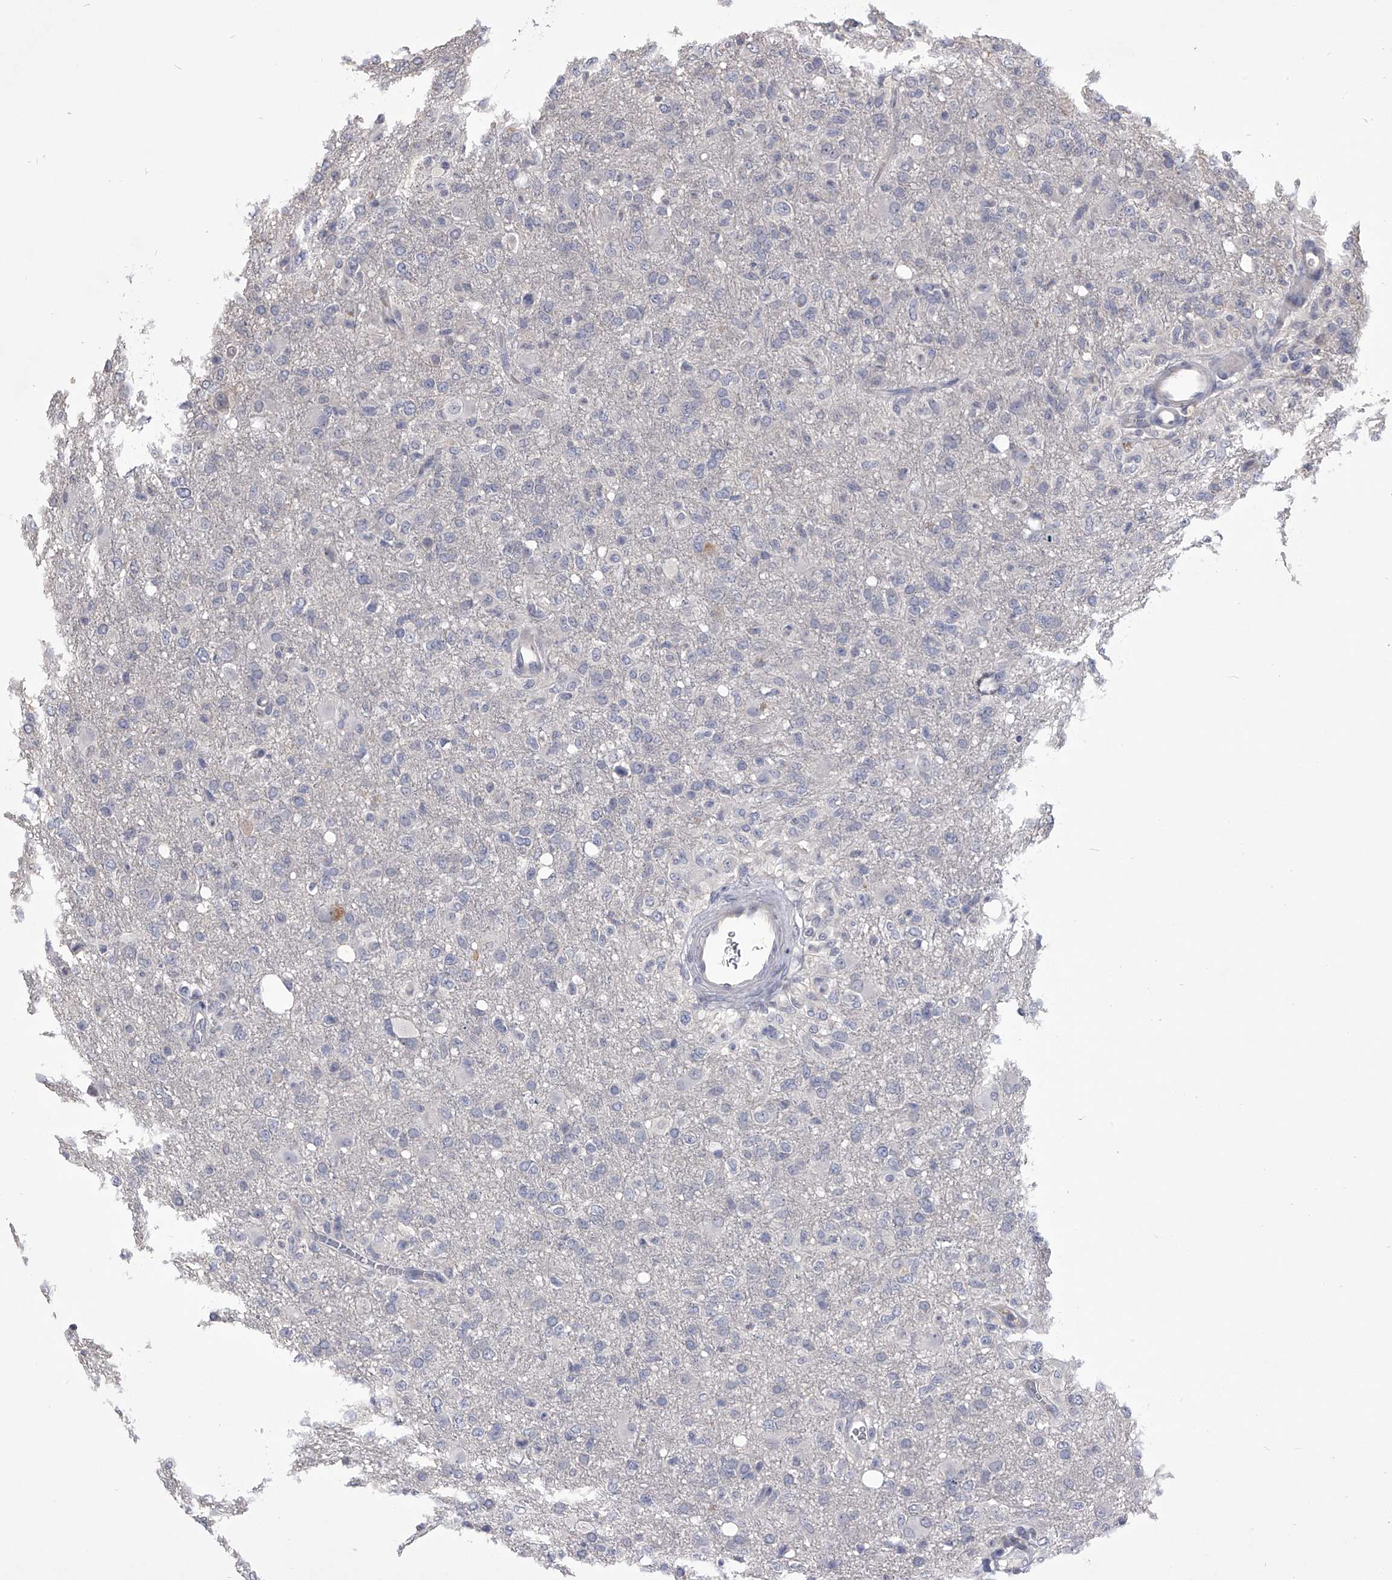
{"staining": {"intensity": "negative", "quantity": "none", "location": "none"}, "tissue": "glioma", "cell_type": "Tumor cells", "image_type": "cancer", "snomed": [{"axis": "morphology", "description": "Glioma, malignant, High grade"}, {"axis": "topography", "description": "Brain"}], "caption": "An image of human glioma is negative for staining in tumor cells.", "gene": "MDN1", "patient": {"sex": "female", "age": 57}}